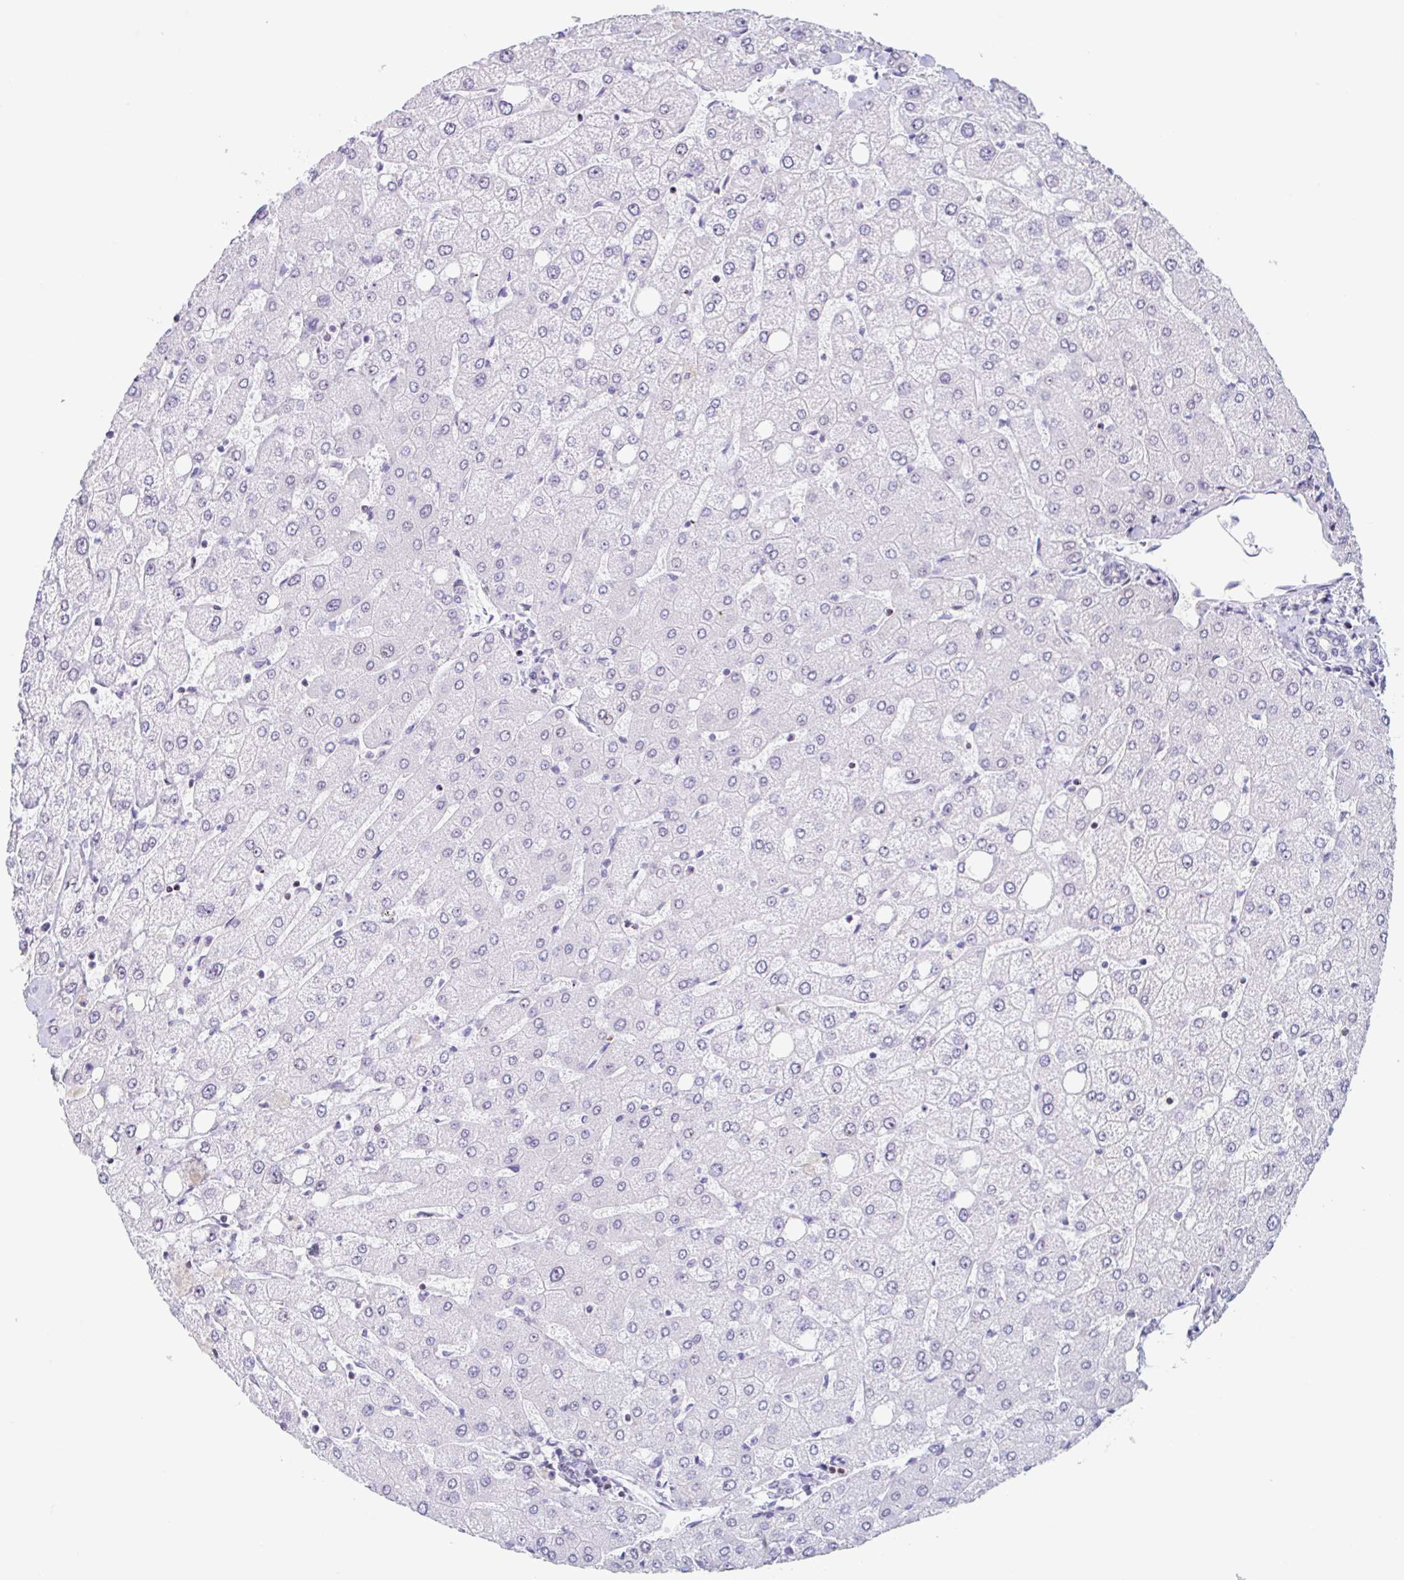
{"staining": {"intensity": "moderate", "quantity": "<25%", "location": "nuclear"}, "tissue": "liver", "cell_type": "Cholangiocytes", "image_type": "normal", "snomed": [{"axis": "morphology", "description": "Normal tissue, NOS"}, {"axis": "topography", "description": "Liver"}], "caption": "Liver stained for a protein reveals moderate nuclear positivity in cholangiocytes.", "gene": "LENG9", "patient": {"sex": "female", "age": 54}}